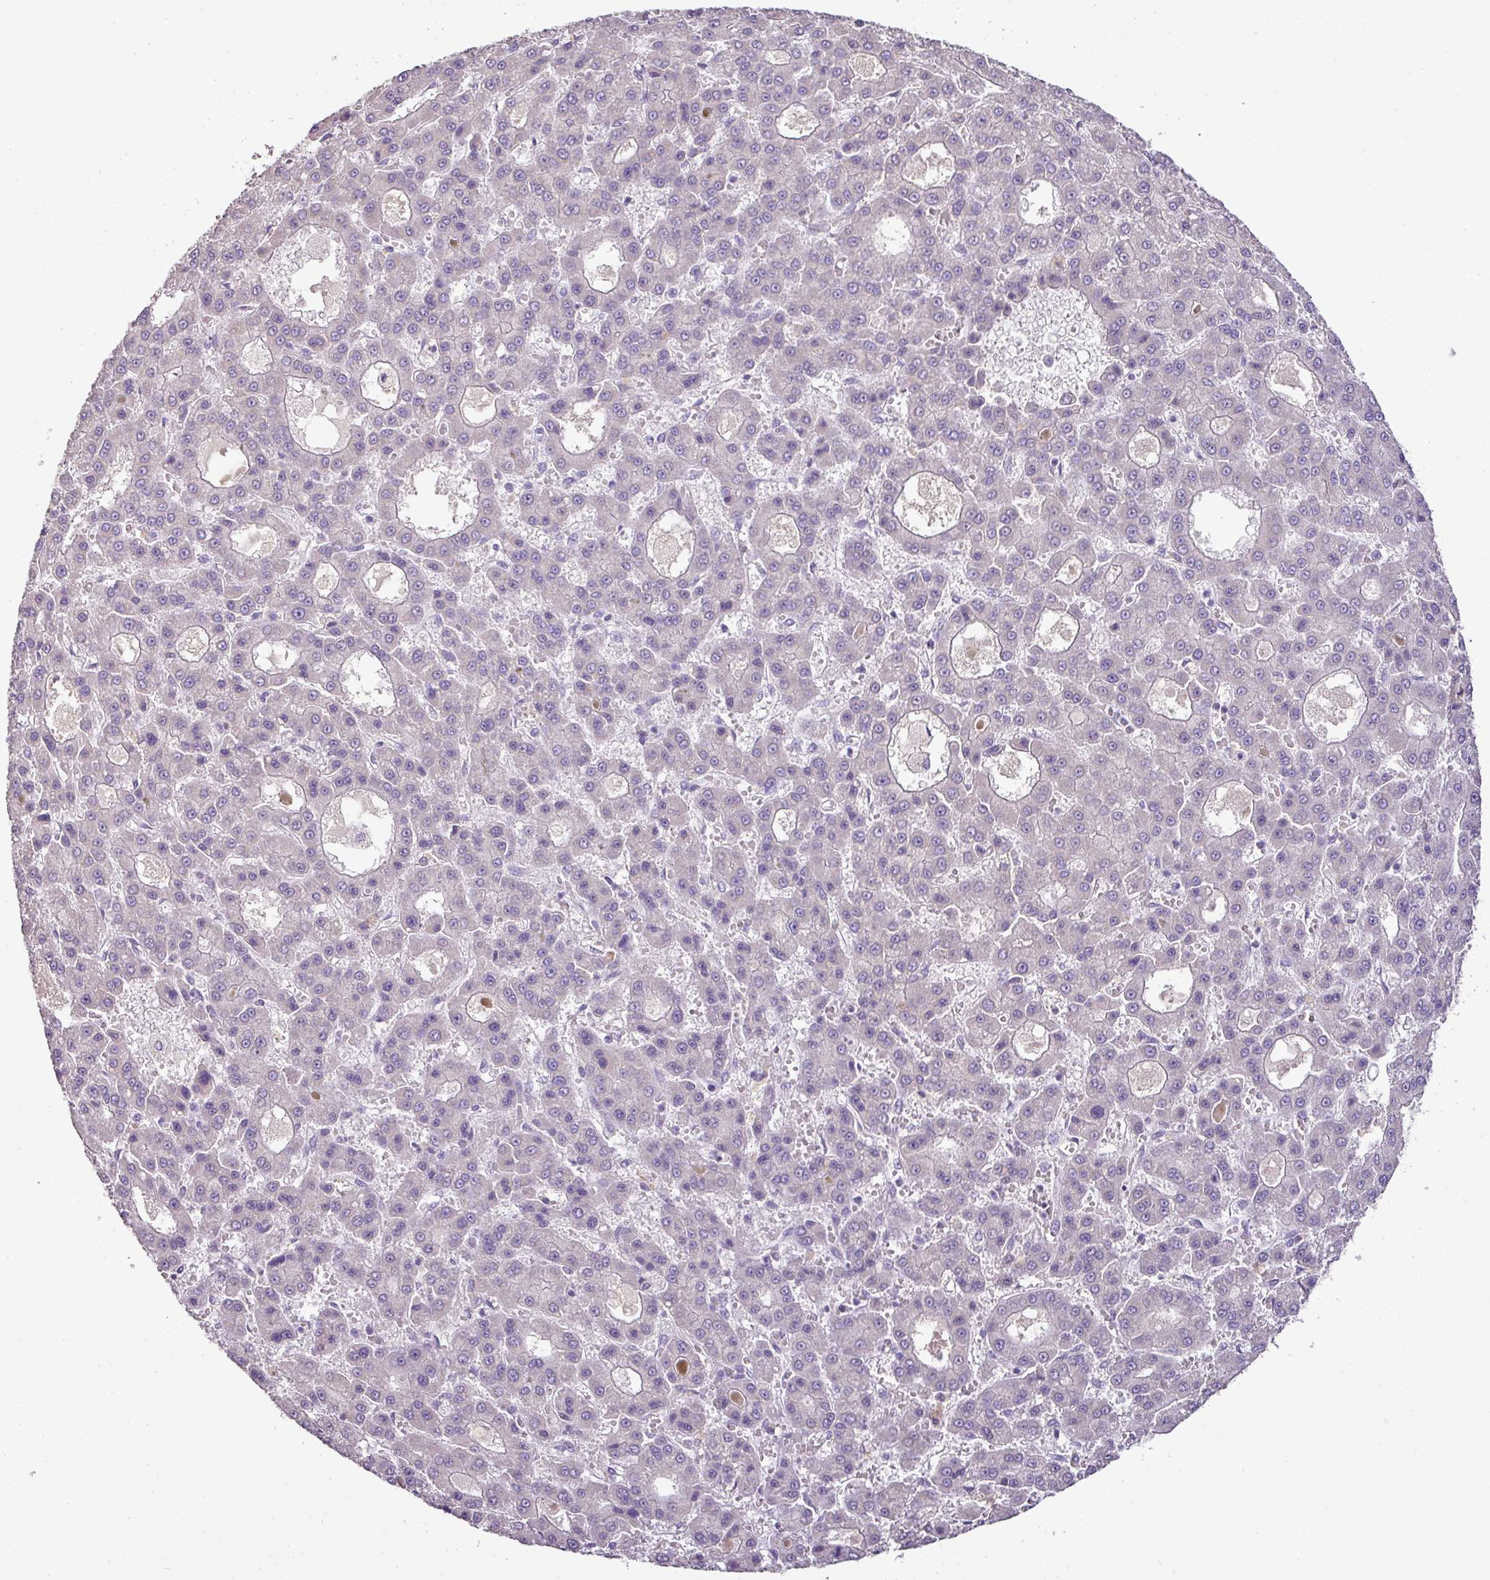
{"staining": {"intensity": "negative", "quantity": "none", "location": "none"}, "tissue": "liver cancer", "cell_type": "Tumor cells", "image_type": "cancer", "snomed": [{"axis": "morphology", "description": "Carcinoma, Hepatocellular, NOS"}, {"axis": "topography", "description": "Liver"}], "caption": "This is a photomicrograph of IHC staining of liver hepatocellular carcinoma, which shows no staining in tumor cells.", "gene": "BRINP2", "patient": {"sex": "male", "age": 70}}